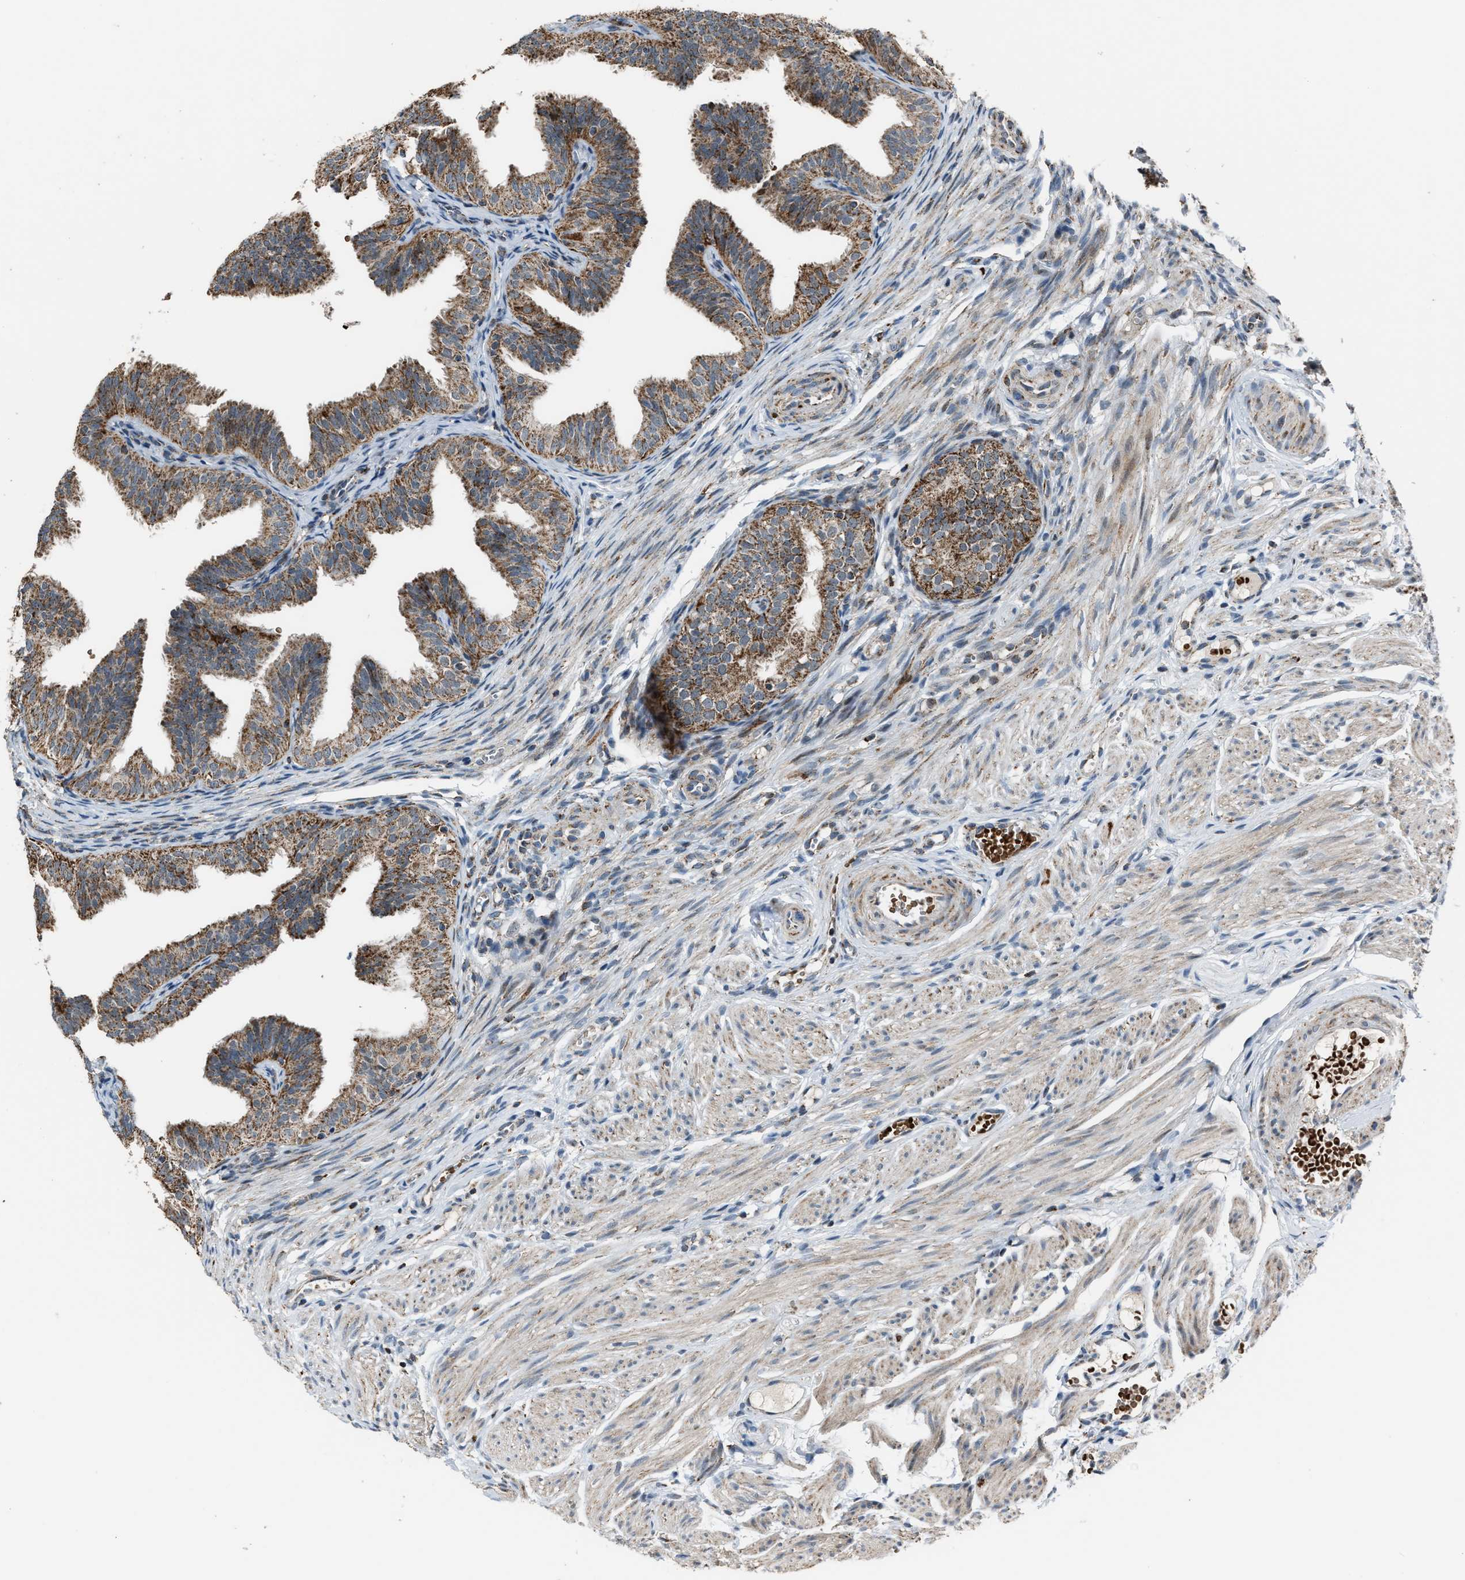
{"staining": {"intensity": "moderate", "quantity": ">75%", "location": "cytoplasmic/membranous"}, "tissue": "fallopian tube", "cell_type": "Glandular cells", "image_type": "normal", "snomed": [{"axis": "morphology", "description": "Normal tissue, NOS"}, {"axis": "topography", "description": "Fallopian tube"}], "caption": "This image shows immunohistochemistry (IHC) staining of benign human fallopian tube, with medium moderate cytoplasmic/membranous positivity in about >75% of glandular cells.", "gene": "CHN2", "patient": {"sex": "female", "age": 35}}